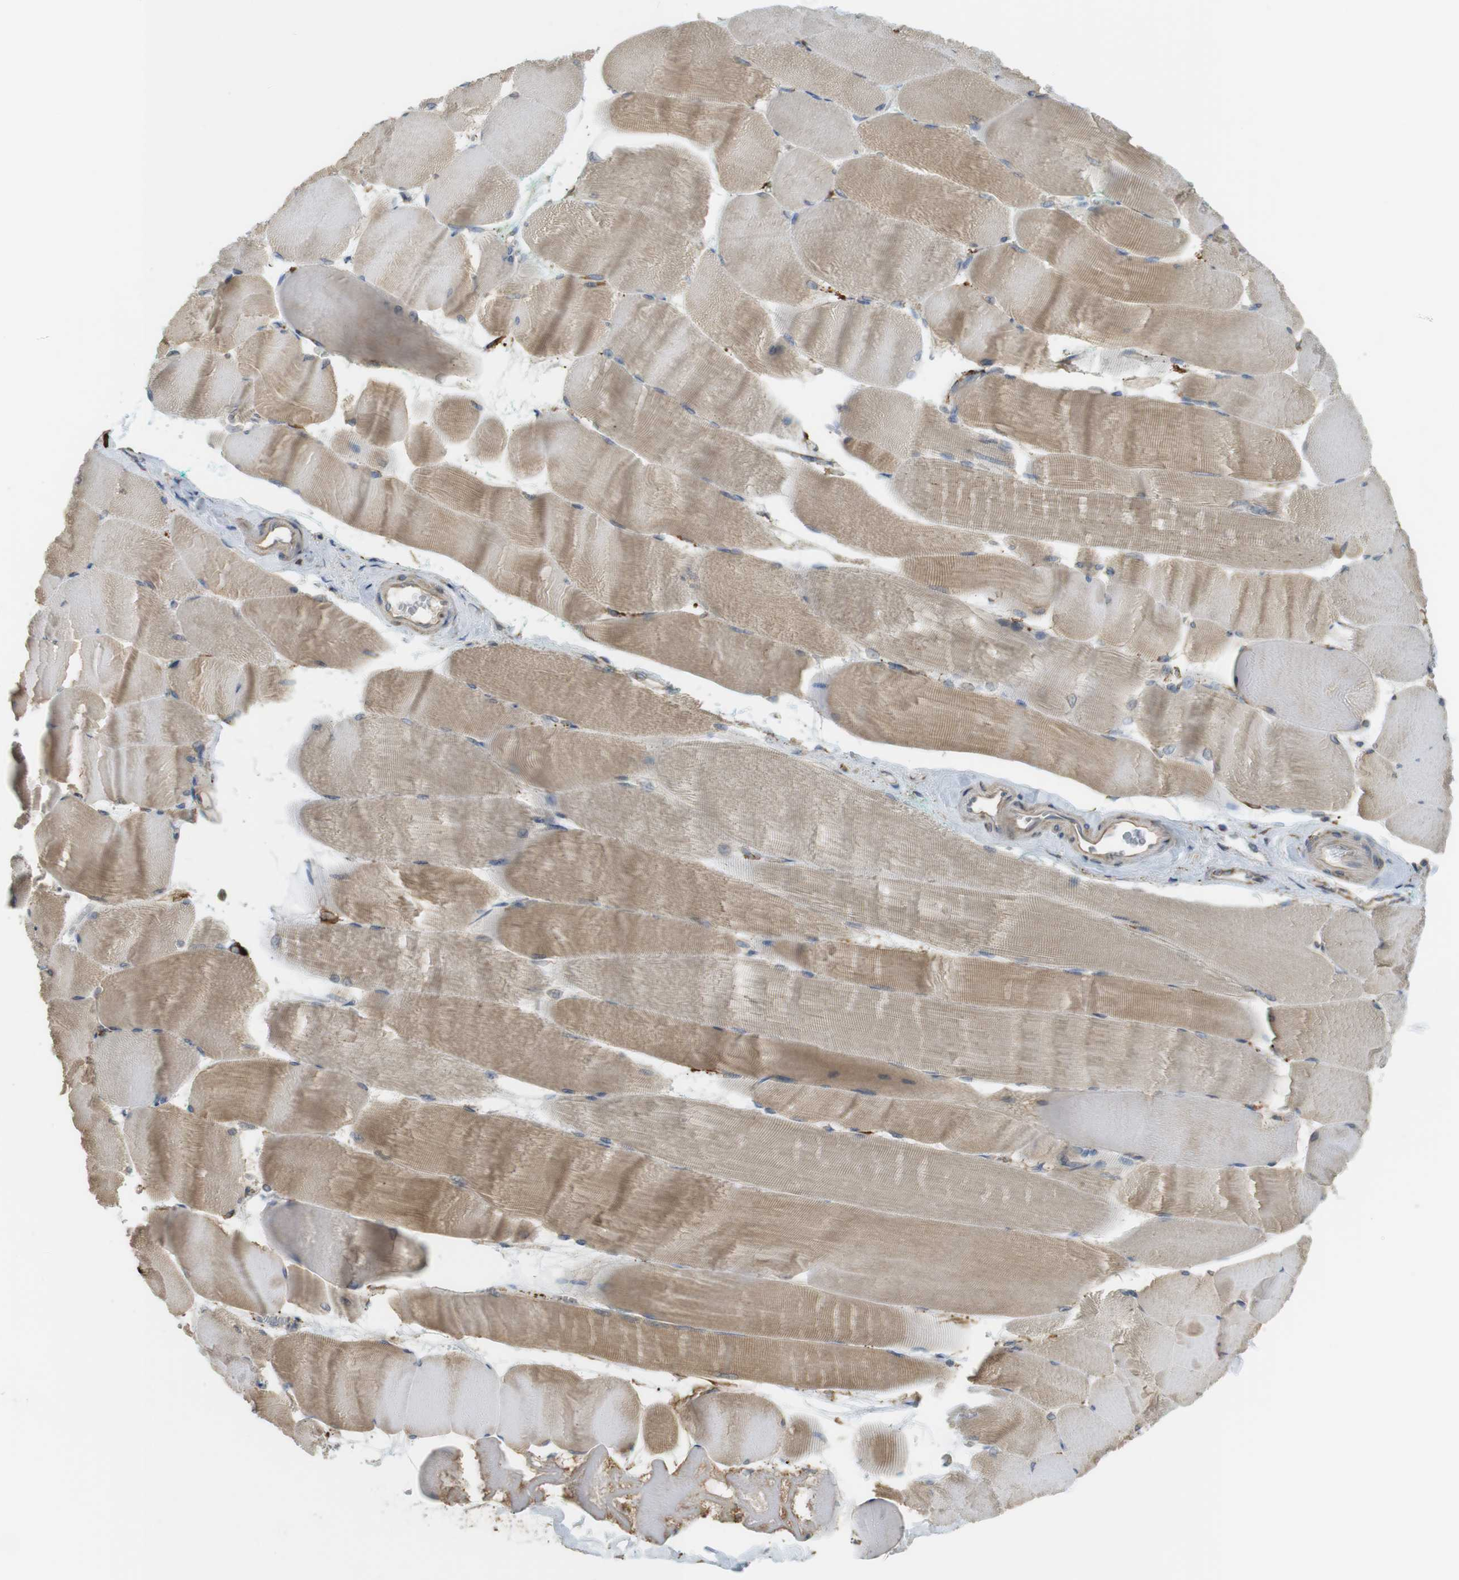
{"staining": {"intensity": "moderate", "quantity": "25%-75%", "location": "cytoplasmic/membranous"}, "tissue": "skeletal muscle", "cell_type": "Myocytes", "image_type": "normal", "snomed": [{"axis": "morphology", "description": "Normal tissue, NOS"}, {"axis": "morphology", "description": "Squamous cell carcinoma, NOS"}, {"axis": "topography", "description": "Skeletal muscle"}], "caption": "Immunohistochemistry (DAB (3,3'-diaminobenzidine)) staining of normal skeletal muscle reveals moderate cytoplasmic/membranous protein positivity in approximately 25%-75% of myocytes. The staining was performed using DAB (3,3'-diaminobenzidine), with brown indicating positive protein expression. Nuclei are stained blue with hematoxylin.", "gene": "MBOAT2", "patient": {"sex": "male", "age": 51}}